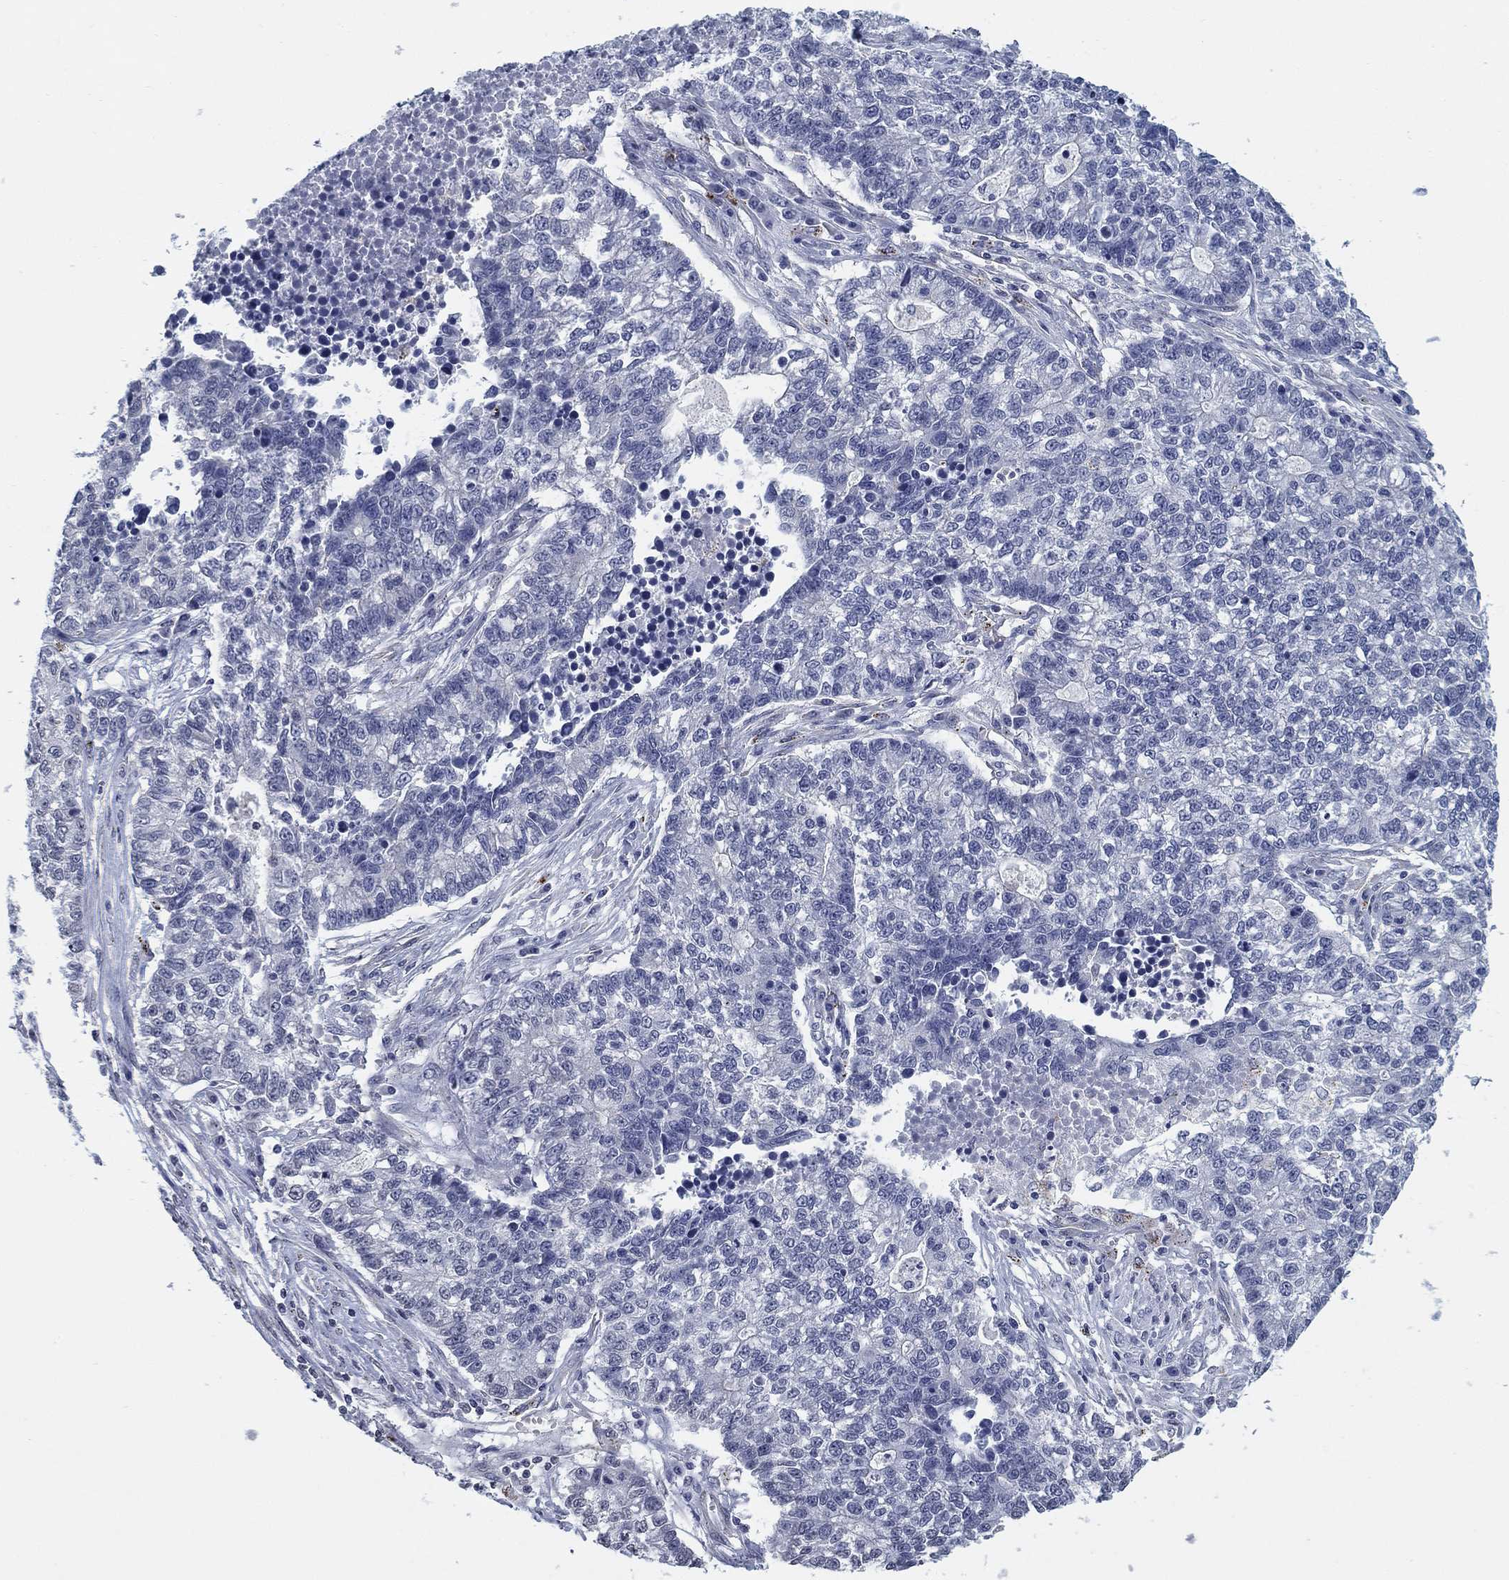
{"staining": {"intensity": "negative", "quantity": "none", "location": "none"}, "tissue": "lung cancer", "cell_type": "Tumor cells", "image_type": "cancer", "snomed": [{"axis": "morphology", "description": "Adenocarcinoma, NOS"}, {"axis": "topography", "description": "Lung"}], "caption": "This is a image of immunohistochemistry (IHC) staining of adenocarcinoma (lung), which shows no expression in tumor cells.", "gene": "OTUB2", "patient": {"sex": "male", "age": 57}}